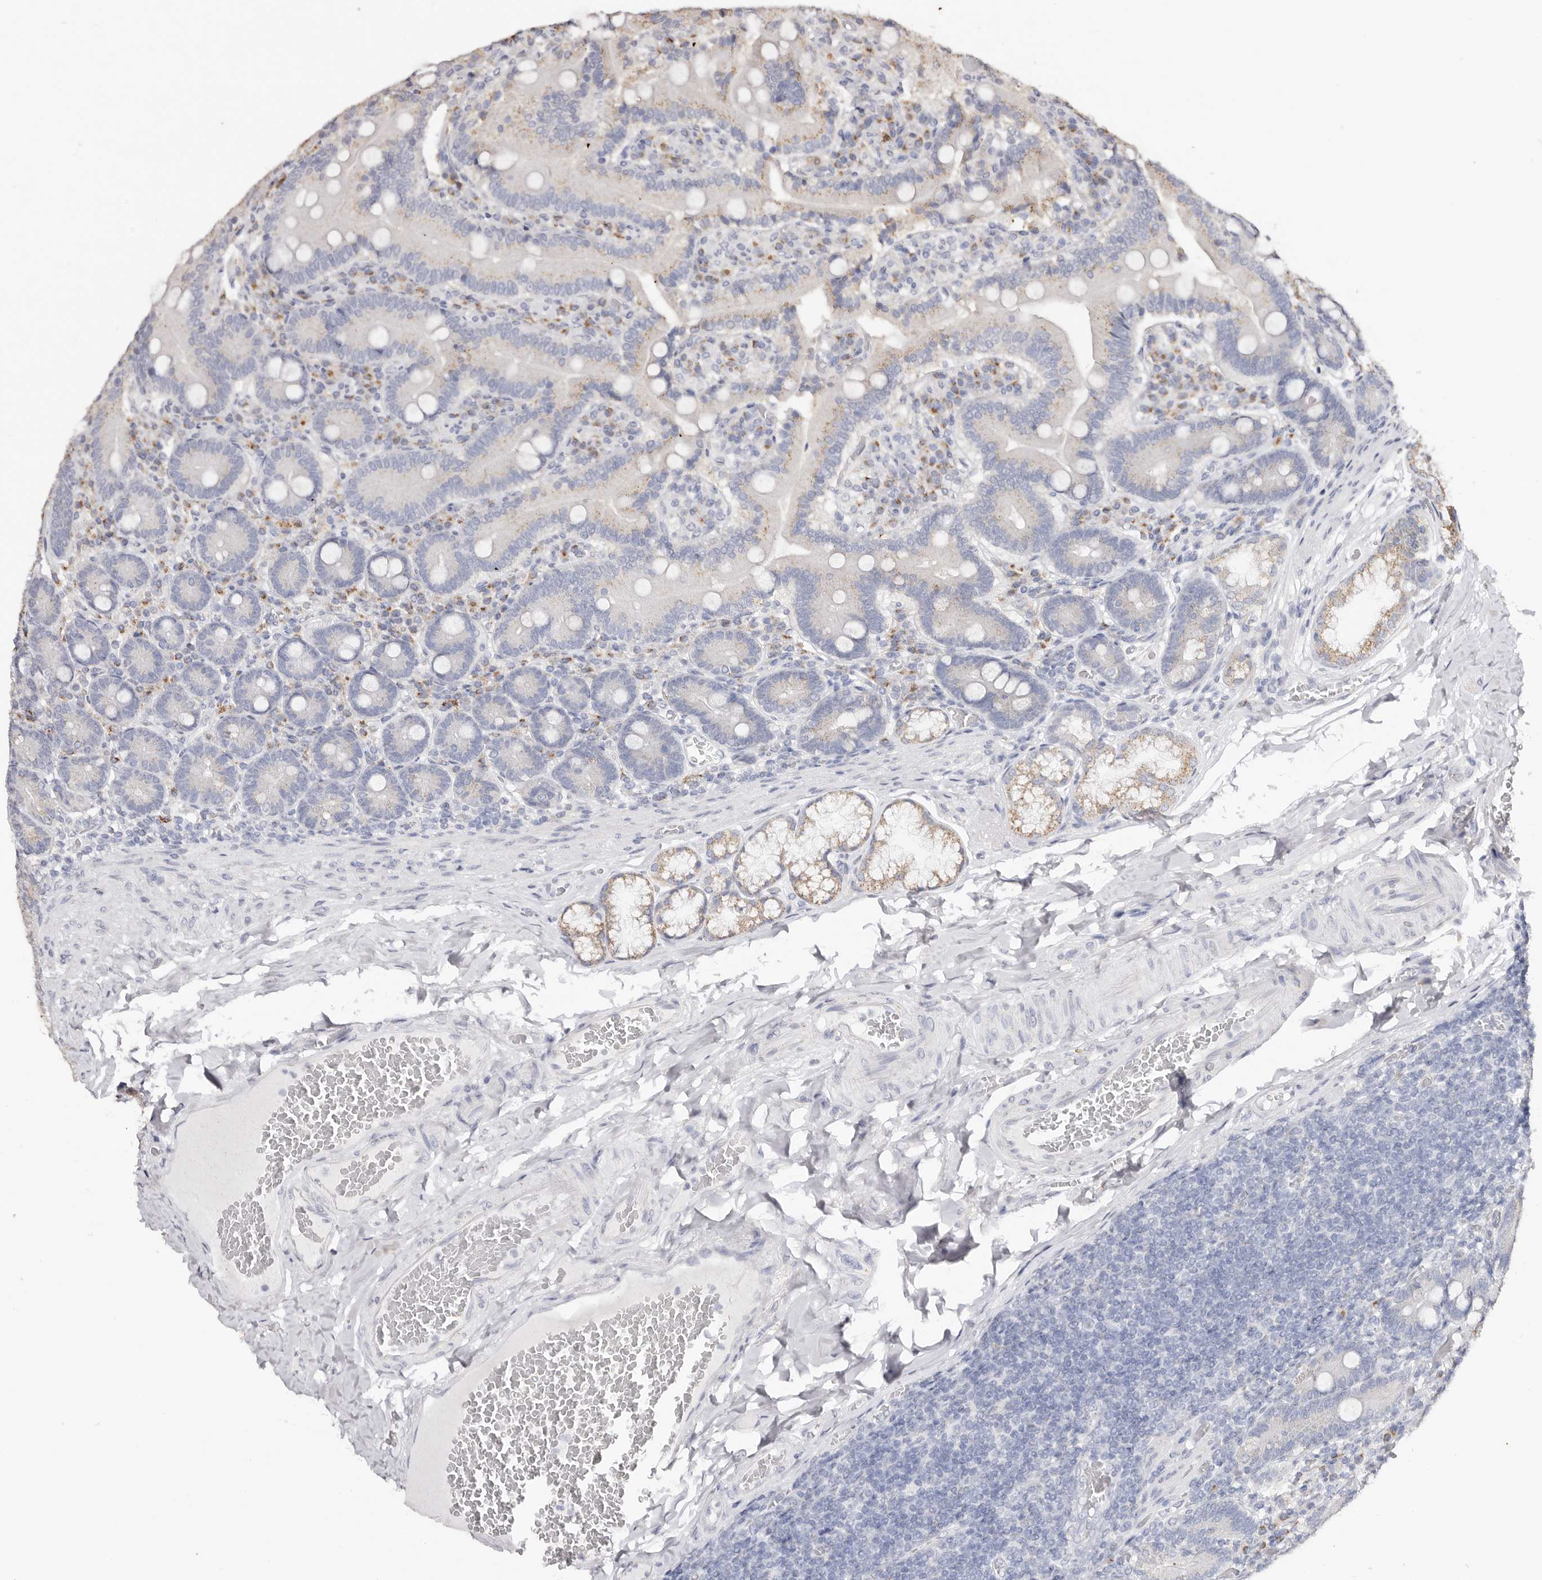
{"staining": {"intensity": "weak", "quantity": "<25%", "location": "cytoplasmic/membranous"}, "tissue": "duodenum", "cell_type": "Glandular cells", "image_type": "normal", "snomed": [{"axis": "morphology", "description": "Normal tissue, NOS"}, {"axis": "topography", "description": "Duodenum"}], "caption": "IHC photomicrograph of unremarkable duodenum: duodenum stained with DAB reveals no significant protein expression in glandular cells.", "gene": "LGALS7B", "patient": {"sex": "female", "age": 62}}